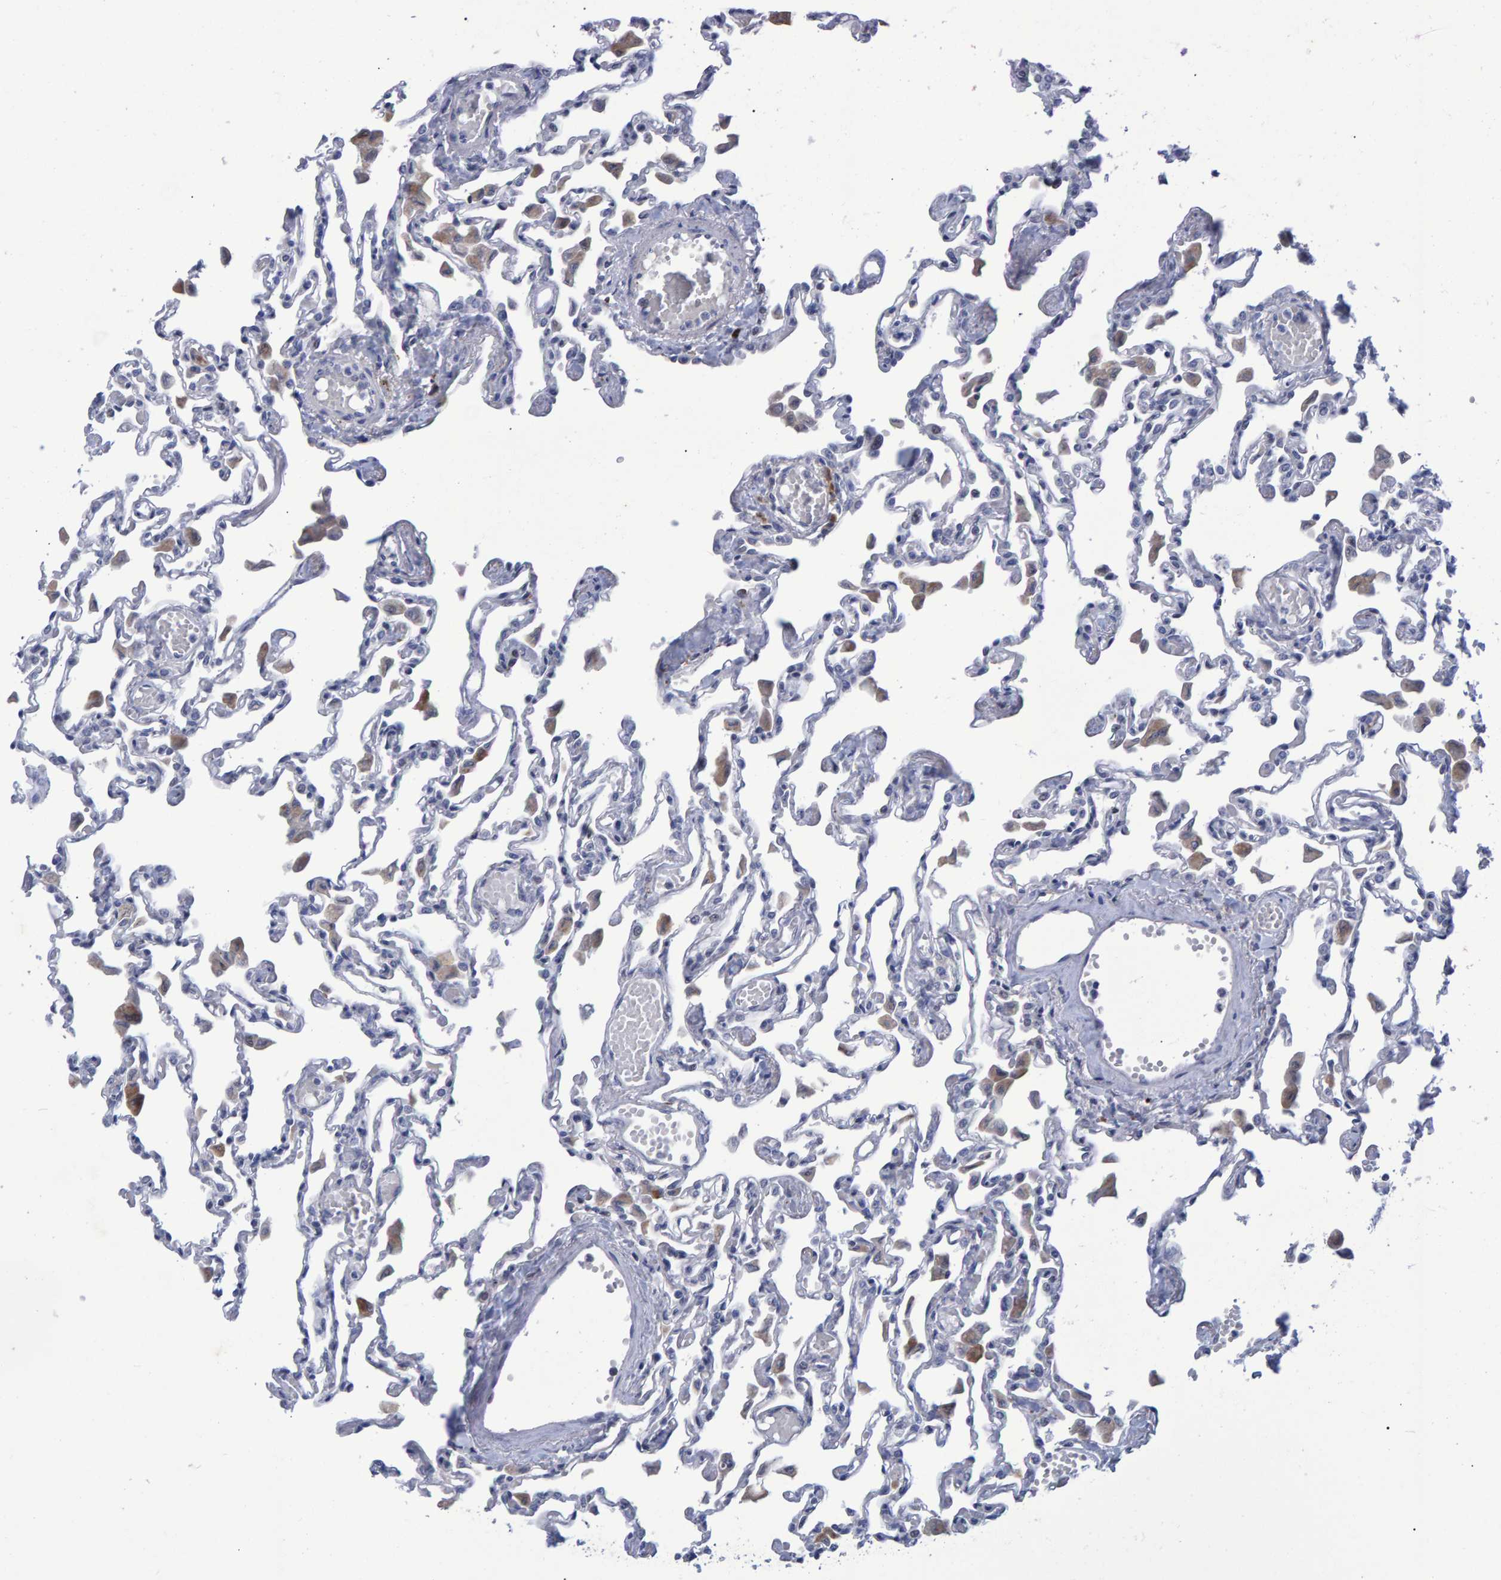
{"staining": {"intensity": "negative", "quantity": "none", "location": "none"}, "tissue": "lung", "cell_type": "Alveolar cells", "image_type": "normal", "snomed": [{"axis": "morphology", "description": "Normal tissue, NOS"}, {"axis": "topography", "description": "Bronchus"}, {"axis": "topography", "description": "Lung"}], "caption": "An immunohistochemistry (IHC) image of benign lung is shown. There is no staining in alveolar cells of lung.", "gene": "PROCA1", "patient": {"sex": "female", "age": 49}}